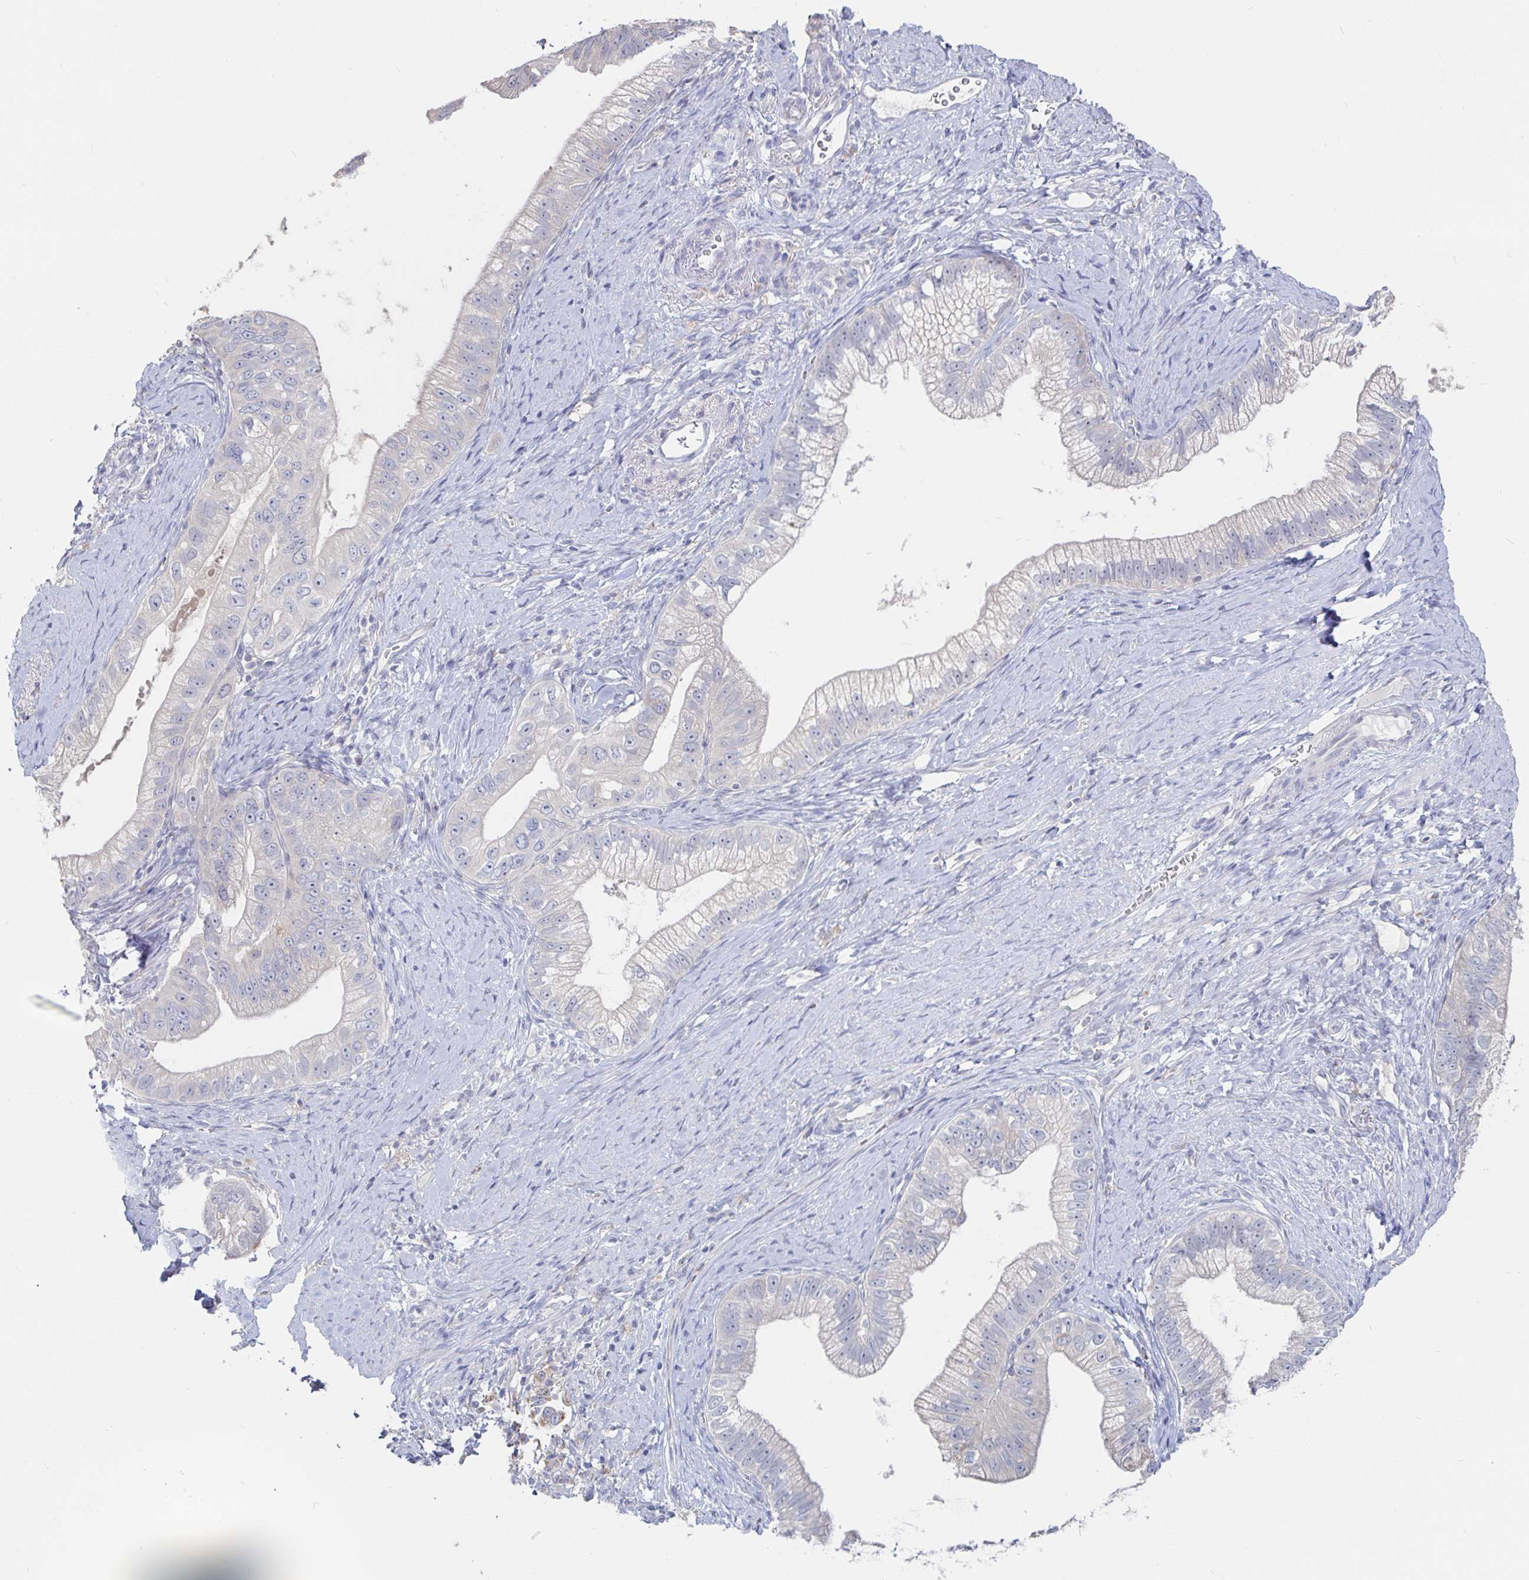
{"staining": {"intensity": "negative", "quantity": "none", "location": "none"}, "tissue": "pancreatic cancer", "cell_type": "Tumor cells", "image_type": "cancer", "snomed": [{"axis": "morphology", "description": "Adenocarcinoma, NOS"}, {"axis": "topography", "description": "Pancreas"}], "caption": "High power microscopy histopathology image of an IHC micrograph of pancreatic cancer, revealing no significant expression in tumor cells.", "gene": "SPPL3", "patient": {"sex": "male", "age": 70}}